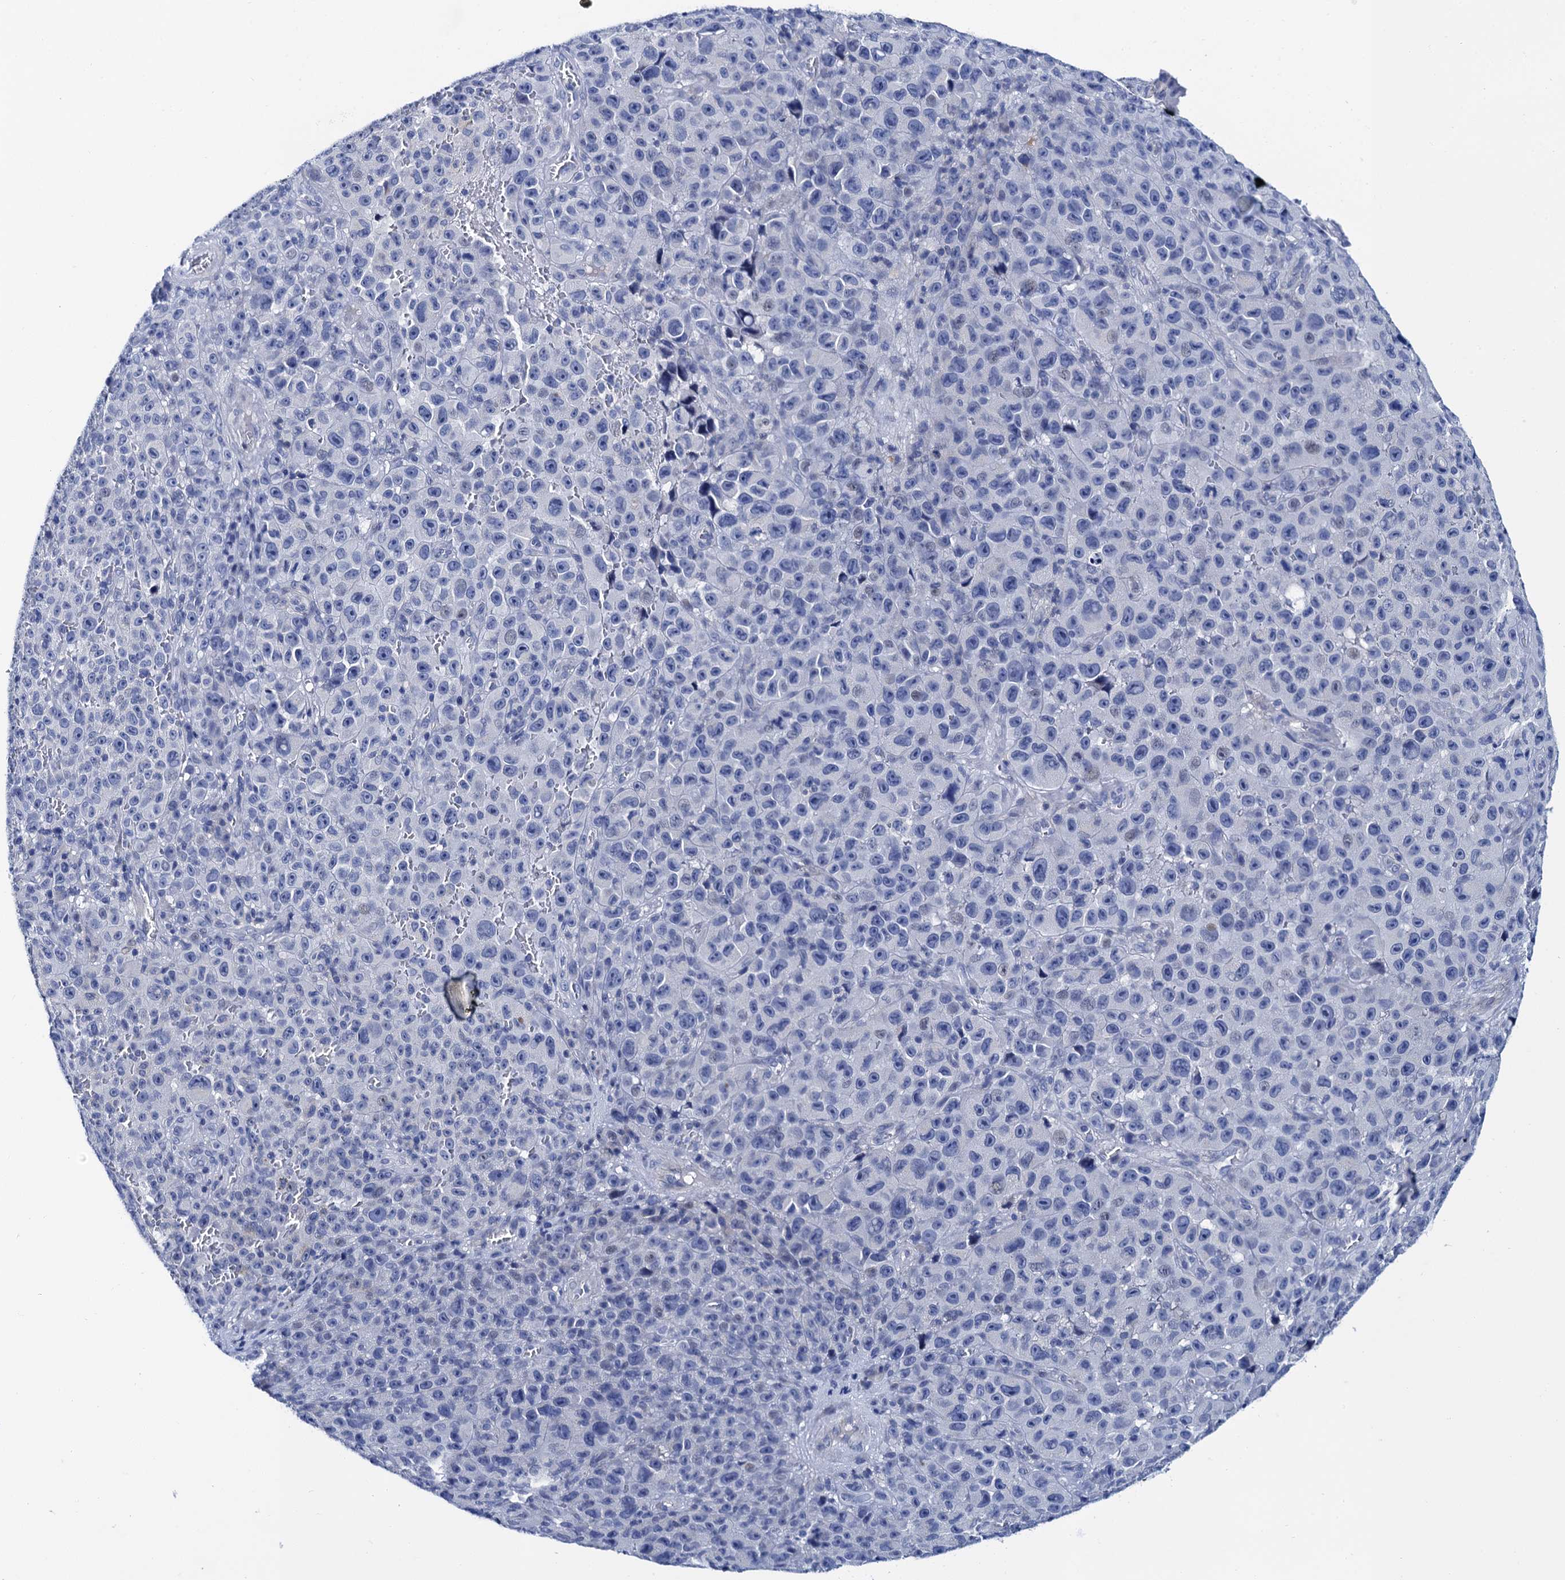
{"staining": {"intensity": "negative", "quantity": "none", "location": "none"}, "tissue": "melanoma", "cell_type": "Tumor cells", "image_type": "cancer", "snomed": [{"axis": "morphology", "description": "Malignant melanoma, NOS"}, {"axis": "topography", "description": "Skin"}], "caption": "Immunohistochemistry (IHC) image of neoplastic tissue: malignant melanoma stained with DAB (3,3'-diaminobenzidine) displays no significant protein positivity in tumor cells.", "gene": "LYPD3", "patient": {"sex": "female", "age": 82}}